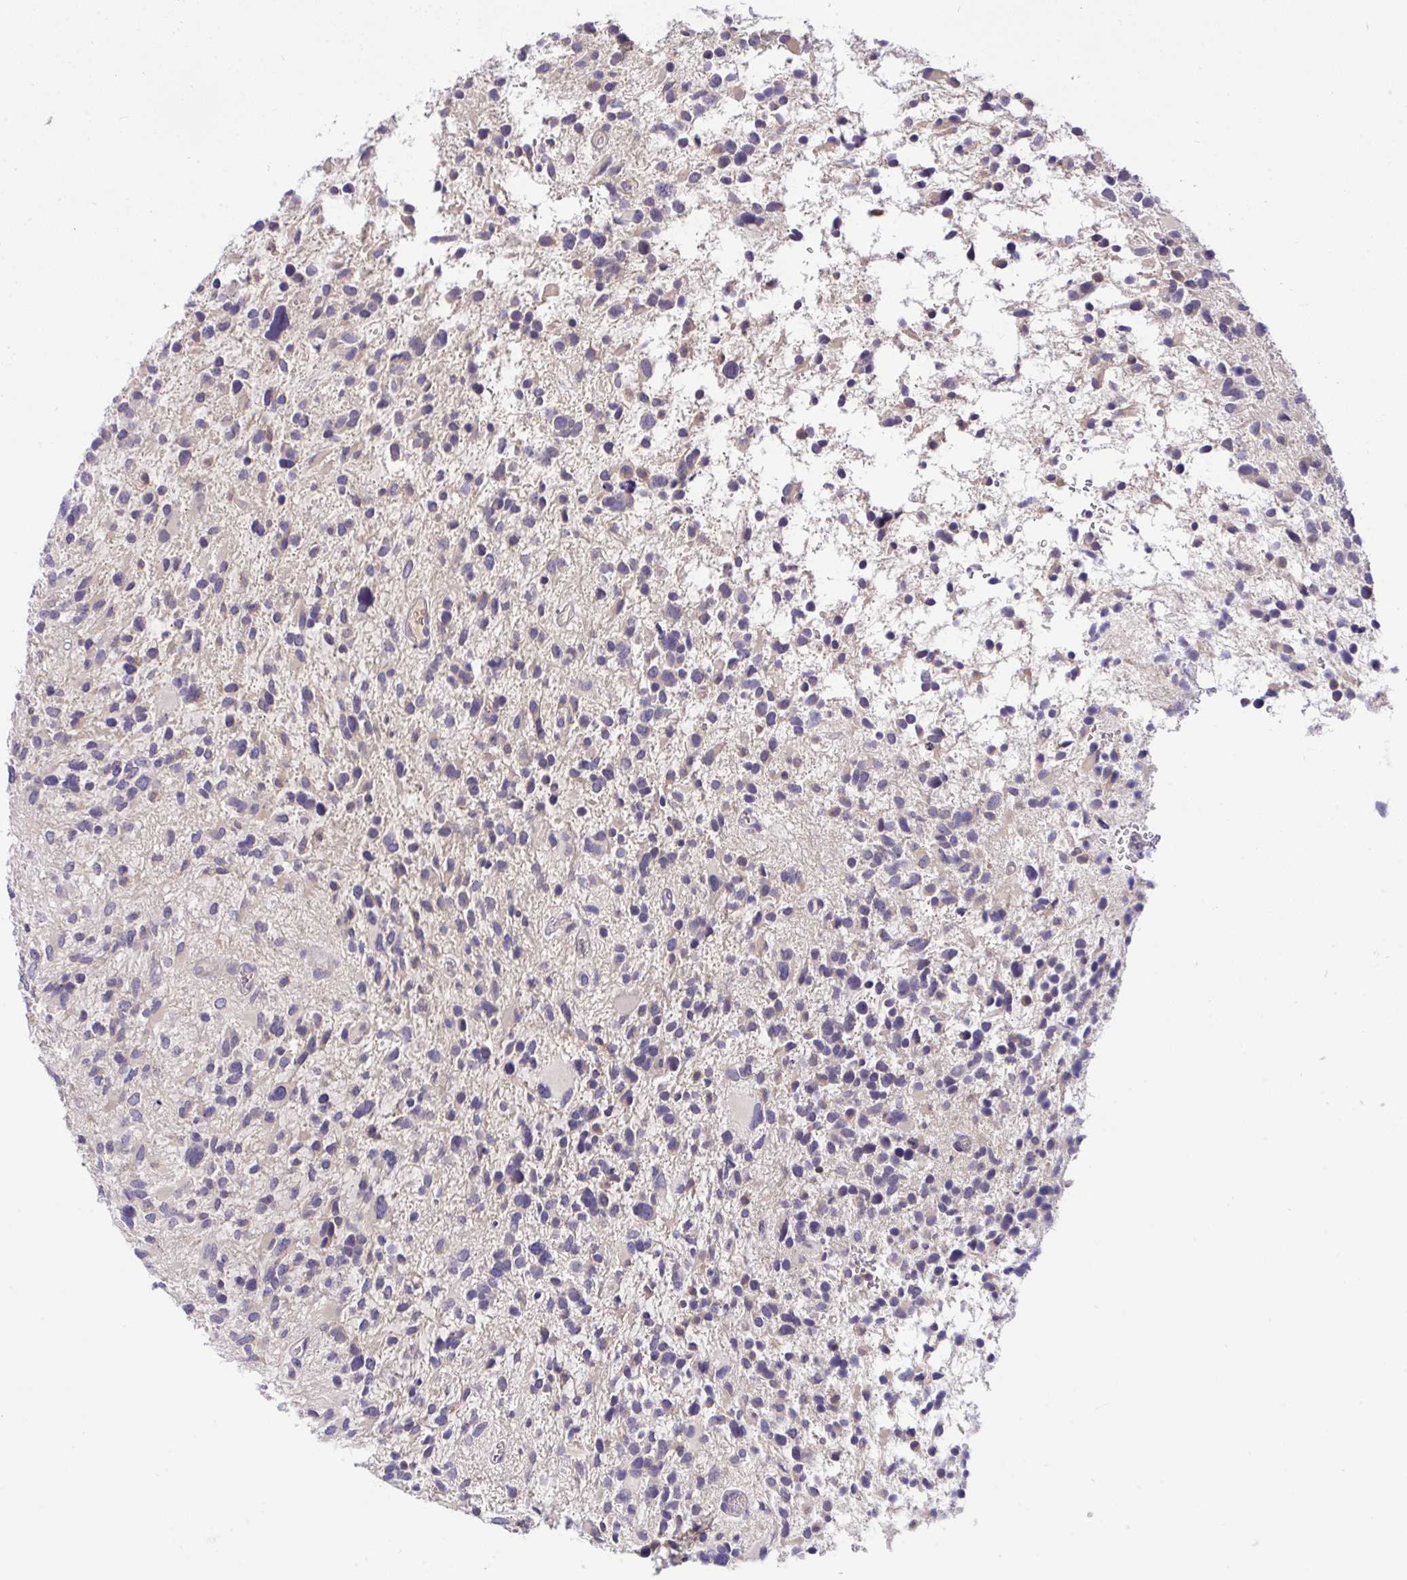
{"staining": {"intensity": "negative", "quantity": "none", "location": "none"}, "tissue": "glioma", "cell_type": "Tumor cells", "image_type": "cancer", "snomed": [{"axis": "morphology", "description": "Glioma, malignant, High grade"}, {"axis": "topography", "description": "Brain"}], "caption": "Immunohistochemistry micrograph of neoplastic tissue: human glioma stained with DAB reveals no significant protein positivity in tumor cells.", "gene": "TMEM41A", "patient": {"sex": "female", "age": 11}}